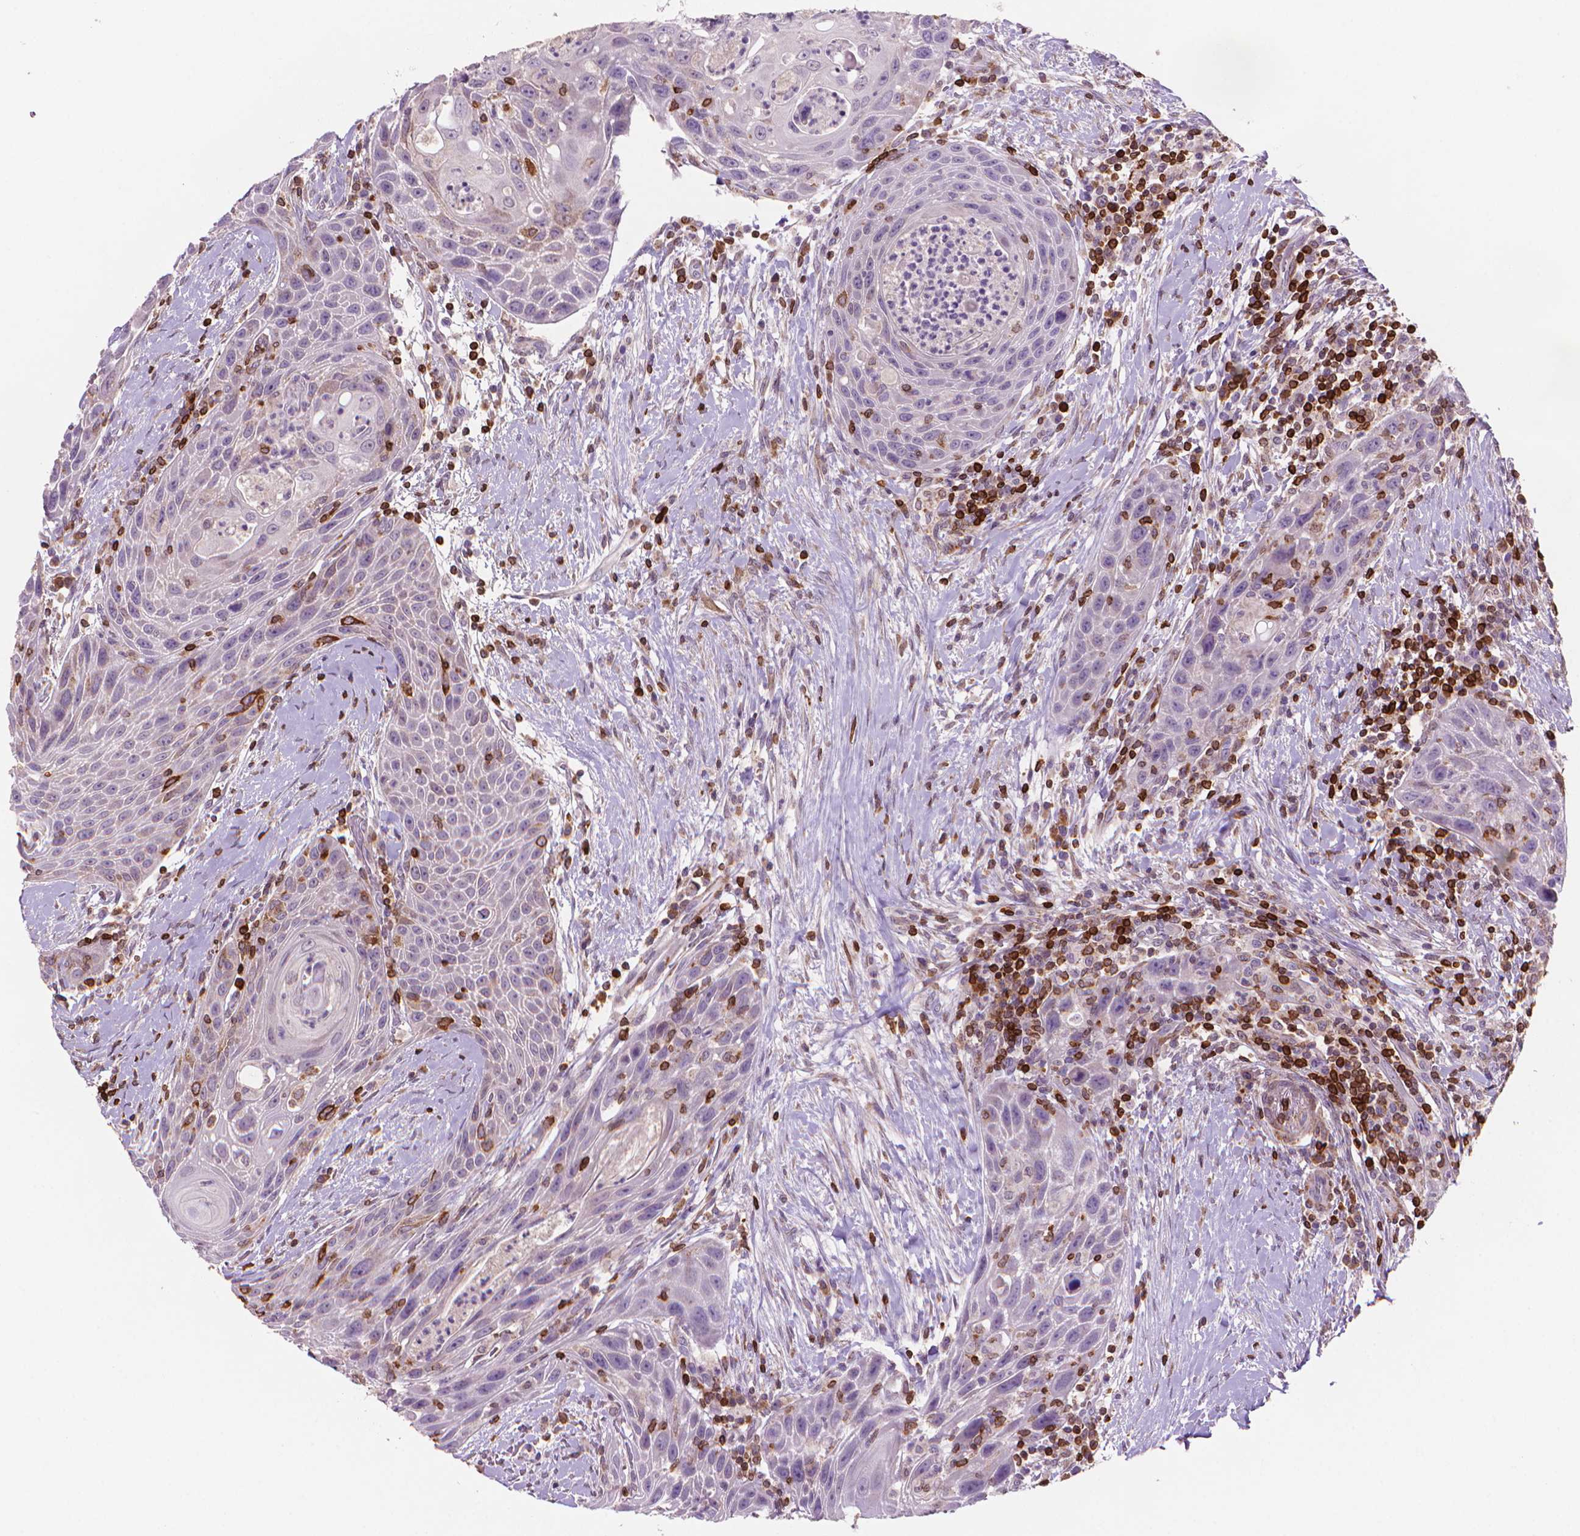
{"staining": {"intensity": "weak", "quantity": "<25%", "location": "cytoplasmic/membranous"}, "tissue": "head and neck cancer", "cell_type": "Tumor cells", "image_type": "cancer", "snomed": [{"axis": "morphology", "description": "Squamous cell carcinoma, NOS"}, {"axis": "topography", "description": "Head-Neck"}], "caption": "Protein analysis of squamous cell carcinoma (head and neck) shows no significant staining in tumor cells.", "gene": "BCL2", "patient": {"sex": "male", "age": 69}}